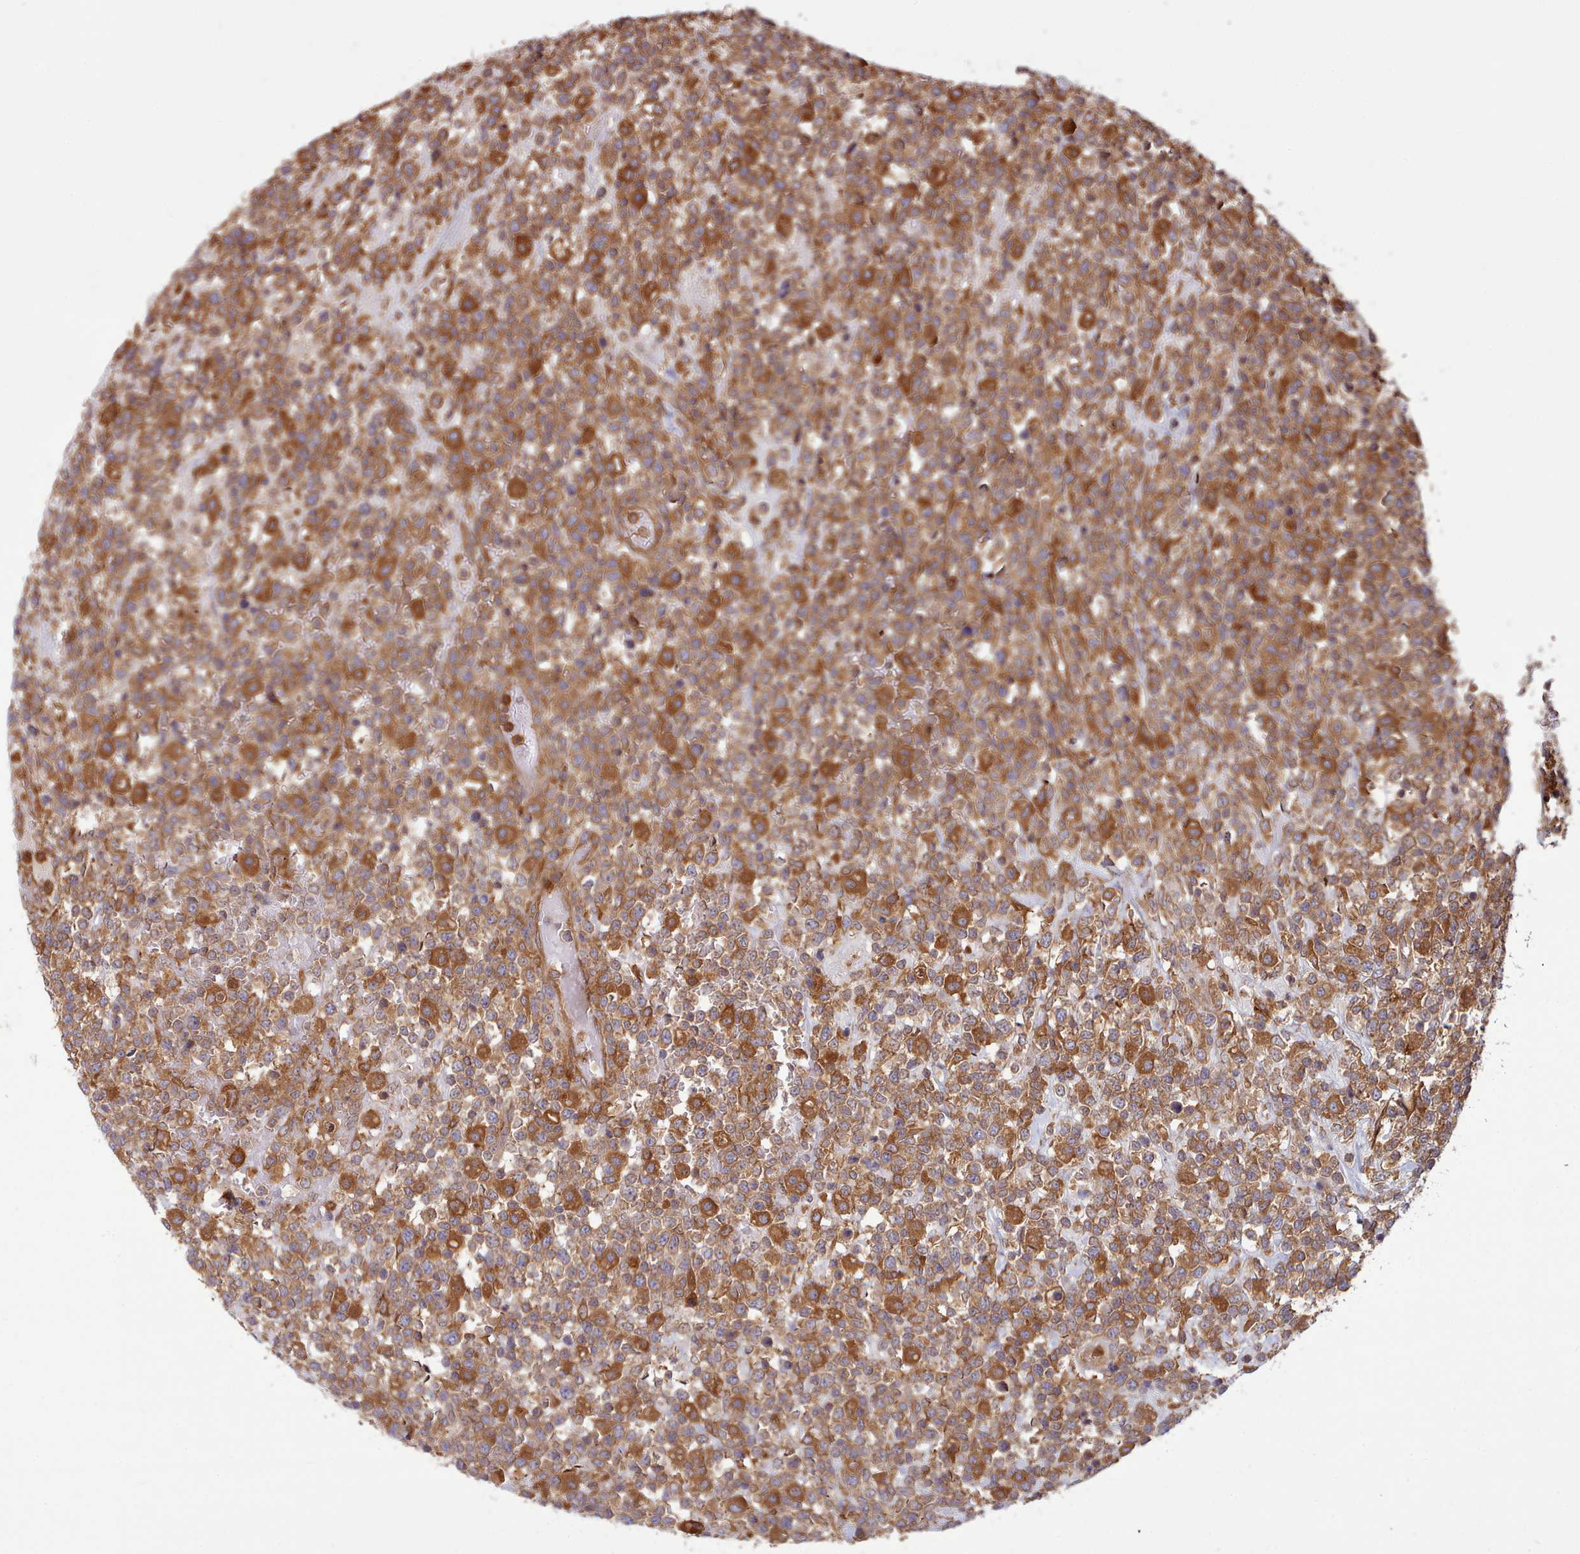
{"staining": {"intensity": "strong", "quantity": ">75%", "location": "cytoplasmic/membranous"}, "tissue": "lymphoma", "cell_type": "Tumor cells", "image_type": "cancer", "snomed": [{"axis": "morphology", "description": "Malignant lymphoma, non-Hodgkin's type, High grade"}, {"axis": "topography", "description": "Colon"}], "caption": "Tumor cells demonstrate high levels of strong cytoplasmic/membranous expression in about >75% of cells in human malignant lymphoma, non-Hodgkin's type (high-grade).", "gene": "SLC4A9", "patient": {"sex": "female", "age": 53}}